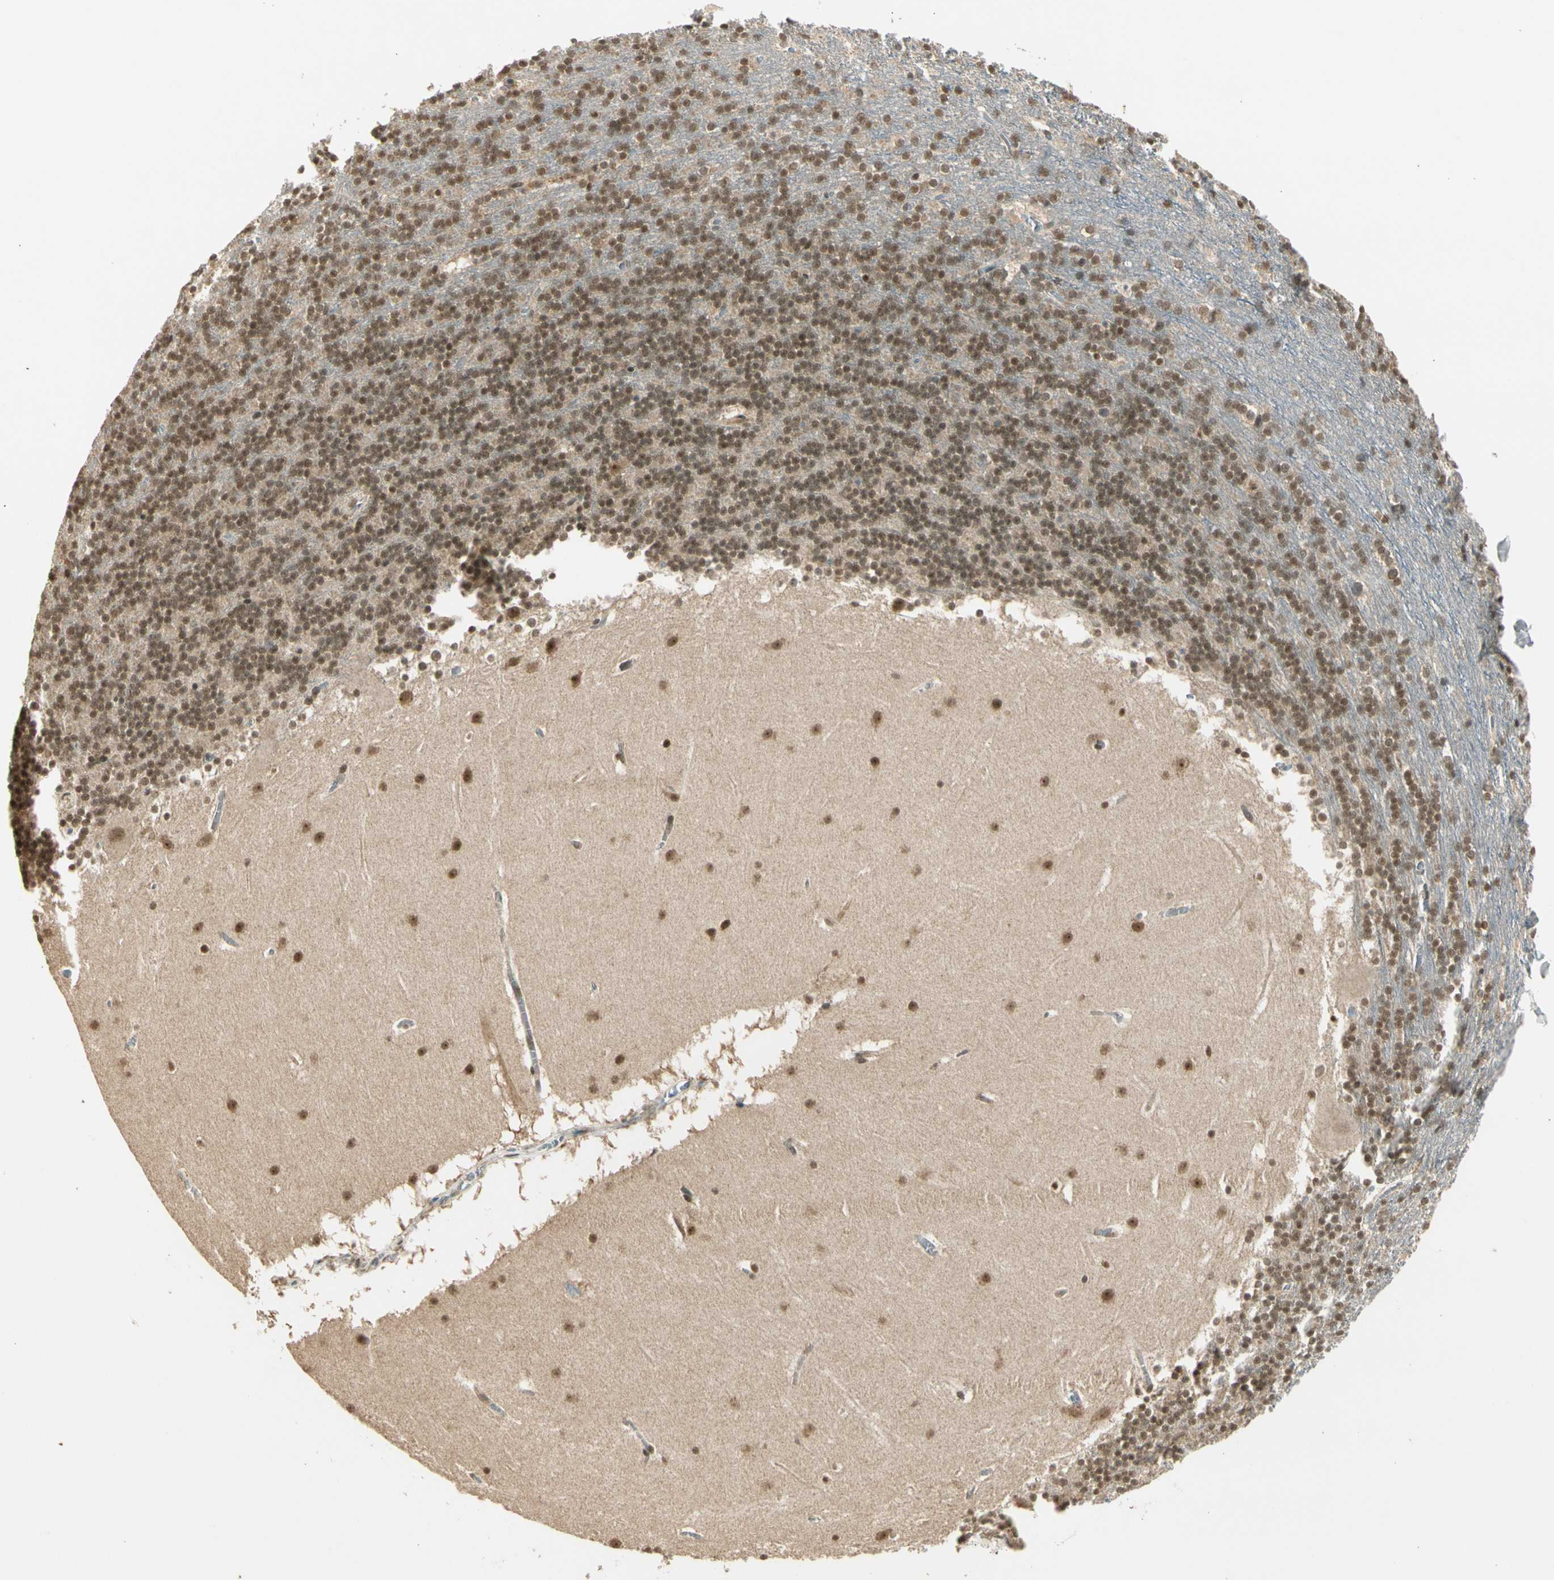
{"staining": {"intensity": "moderate", "quantity": ">75%", "location": "cytoplasmic/membranous,nuclear"}, "tissue": "cerebellum", "cell_type": "Cells in granular layer", "image_type": "normal", "snomed": [{"axis": "morphology", "description": "Normal tissue, NOS"}, {"axis": "topography", "description": "Cerebellum"}], "caption": "Cerebellum stained with IHC exhibits moderate cytoplasmic/membranous,nuclear expression in approximately >75% of cells in granular layer.", "gene": "ZNF135", "patient": {"sex": "male", "age": 45}}